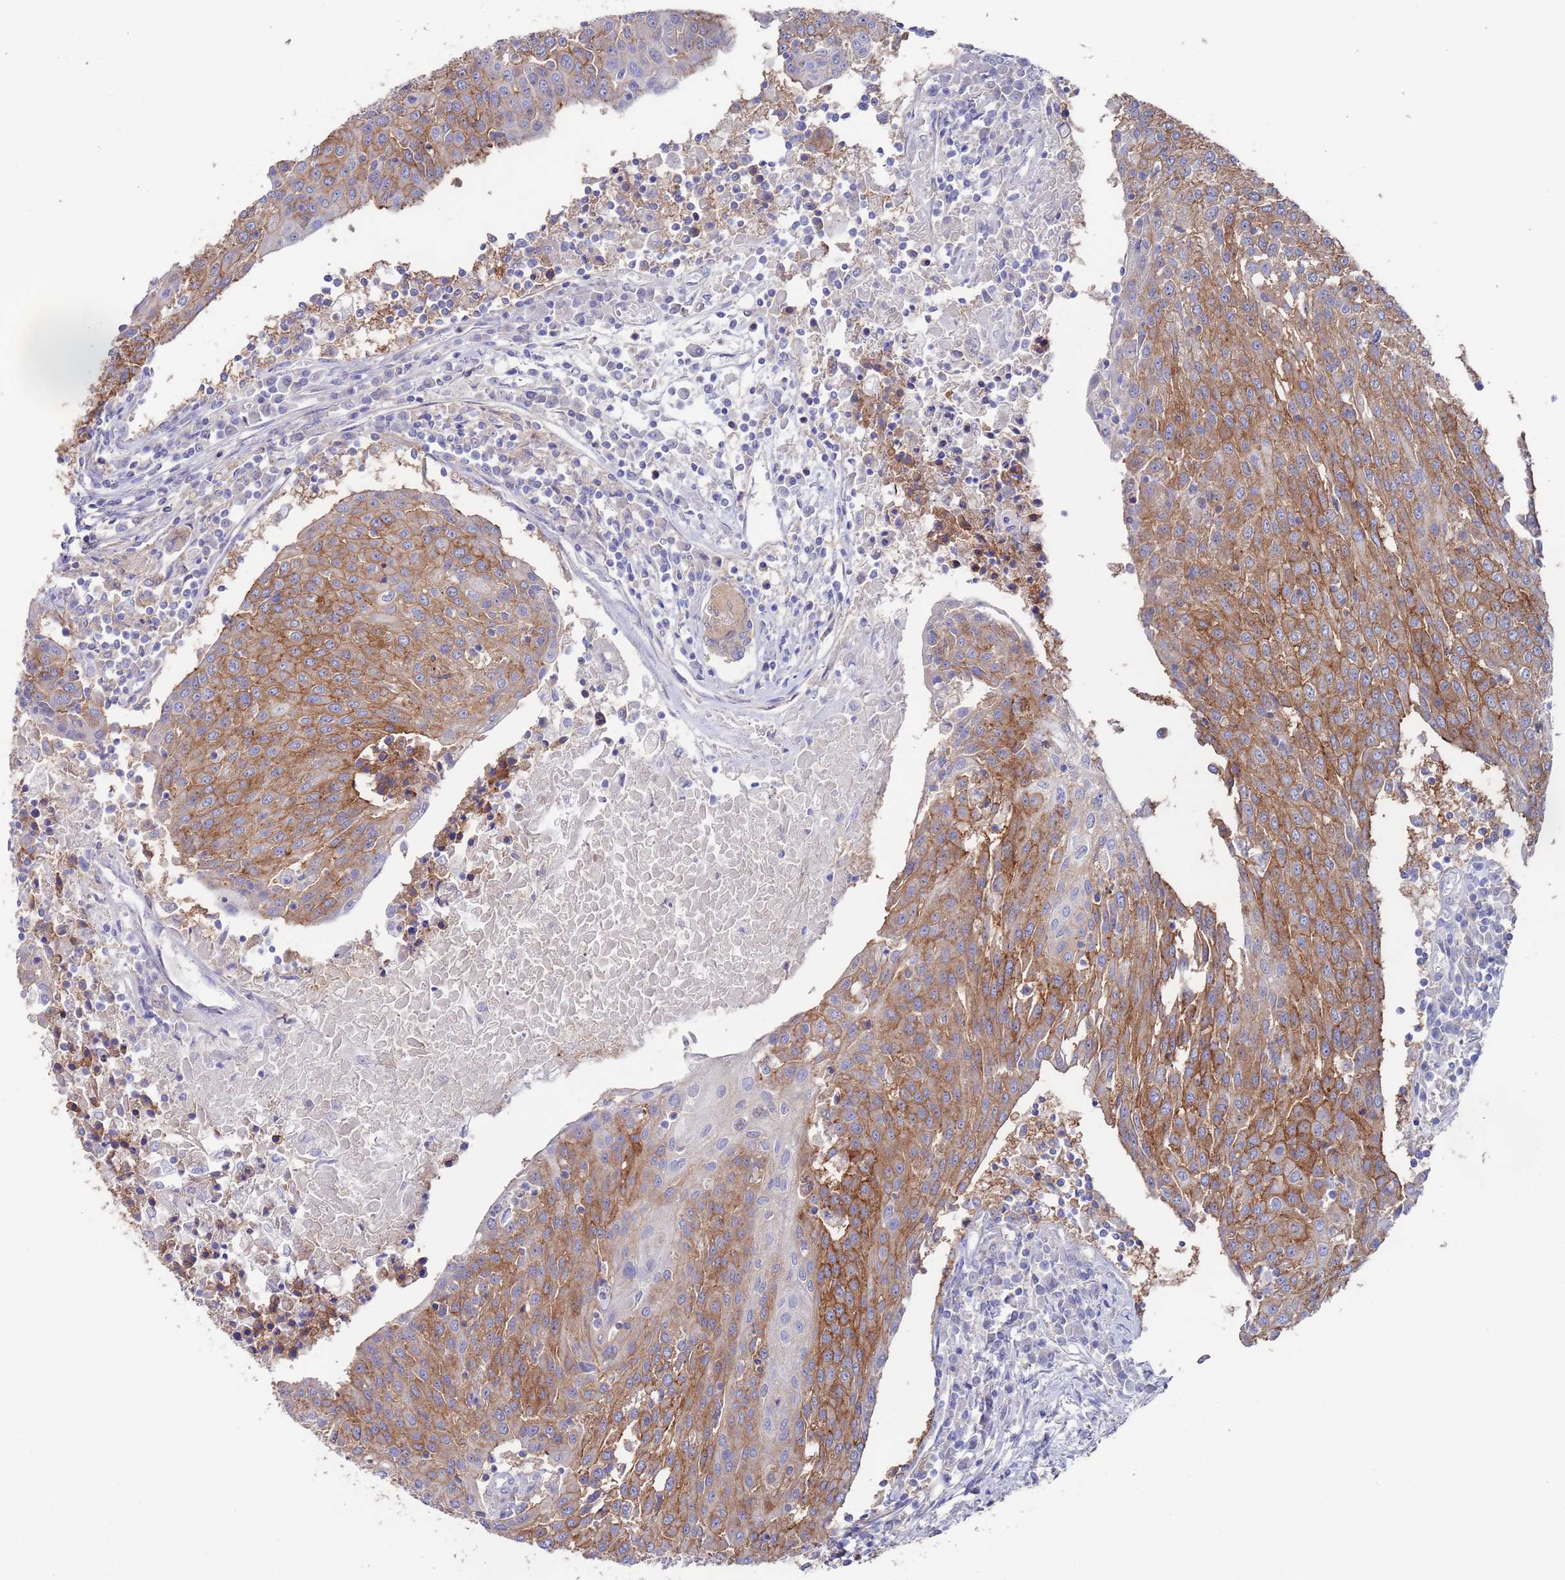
{"staining": {"intensity": "moderate", "quantity": "25%-75%", "location": "cytoplasmic/membranous"}, "tissue": "urothelial cancer", "cell_type": "Tumor cells", "image_type": "cancer", "snomed": [{"axis": "morphology", "description": "Urothelial carcinoma, High grade"}, {"axis": "topography", "description": "Urinary bladder"}], "caption": "This photomicrograph shows IHC staining of urothelial carcinoma (high-grade), with medium moderate cytoplasmic/membranous expression in approximately 25%-75% of tumor cells.", "gene": "KRTCAP3", "patient": {"sex": "female", "age": 85}}